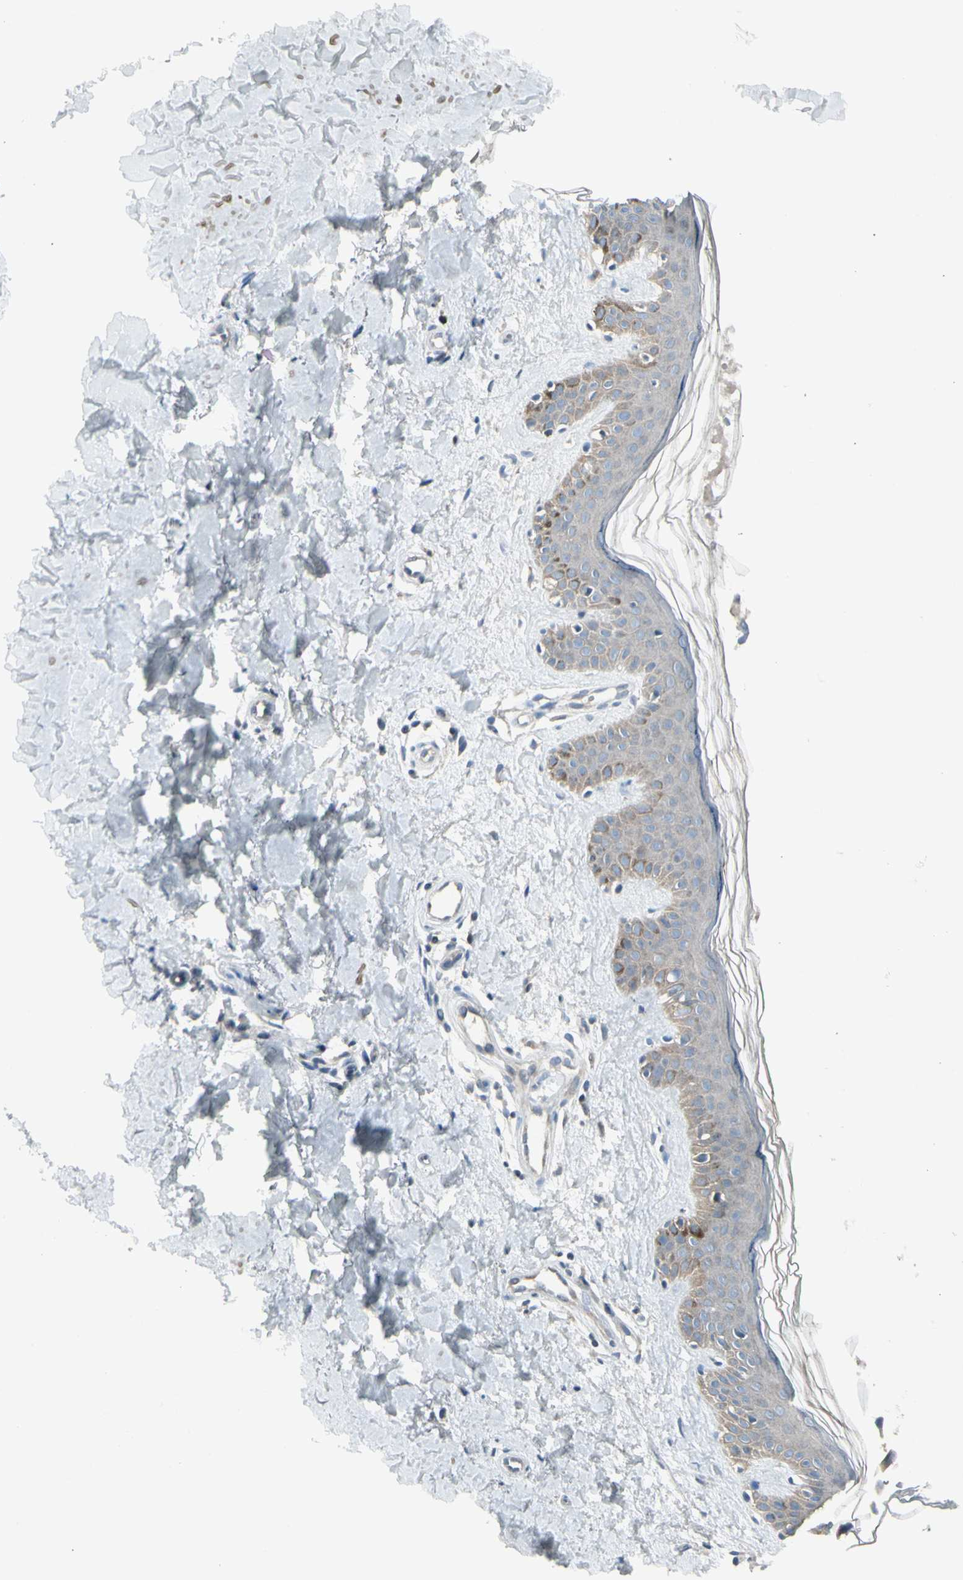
{"staining": {"intensity": "negative", "quantity": "none", "location": "none"}, "tissue": "skin", "cell_type": "Fibroblasts", "image_type": "normal", "snomed": [{"axis": "morphology", "description": "Normal tissue, NOS"}, {"axis": "topography", "description": "Skin"}], "caption": "Immunohistochemistry (IHC) image of benign skin: human skin stained with DAB (3,3'-diaminobenzidine) displays no significant protein positivity in fibroblasts.", "gene": "PANK2", "patient": {"sex": "male", "age": 67}}